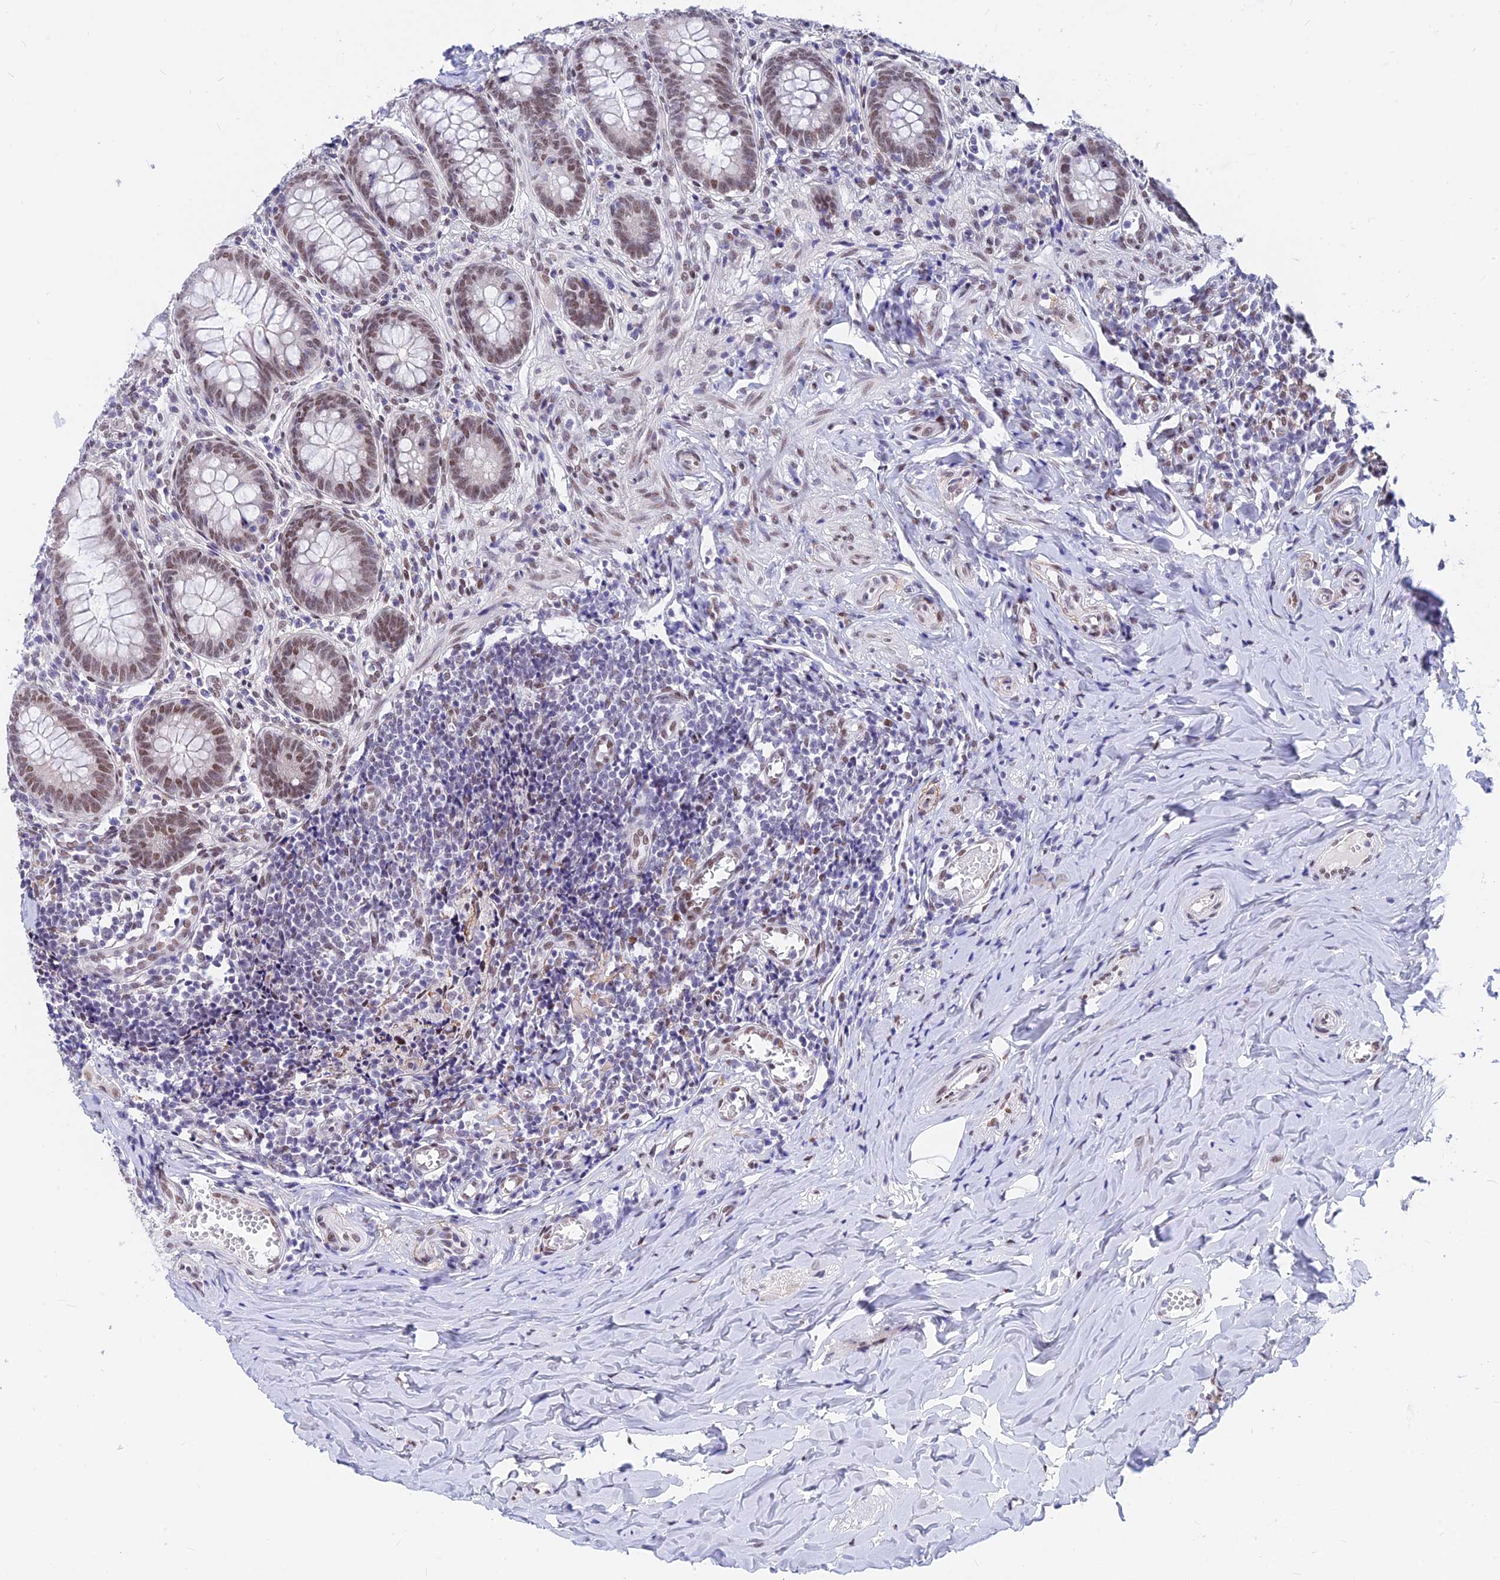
{"staining": {"intensity": "moderate", "quantity": ">75%", "location": "nuclear"}, "tissue": "appendix", "cell_type": "Glandular cells", "image_type": "normal", "snomed": [{"axis": "morphology", "description": "Normal tissue, NOS"}, {"axis": "topography", "description": "Appendix"}], "caption": "Appendix stained with immunohistochemistry reveals moderate nuclear expression in approximately >75% of glandular cells. (DAB IHC with brightfield microscopy, high magnification).", "gene": "KCTD13", "patient": {"sex": "female", "age": 33}}